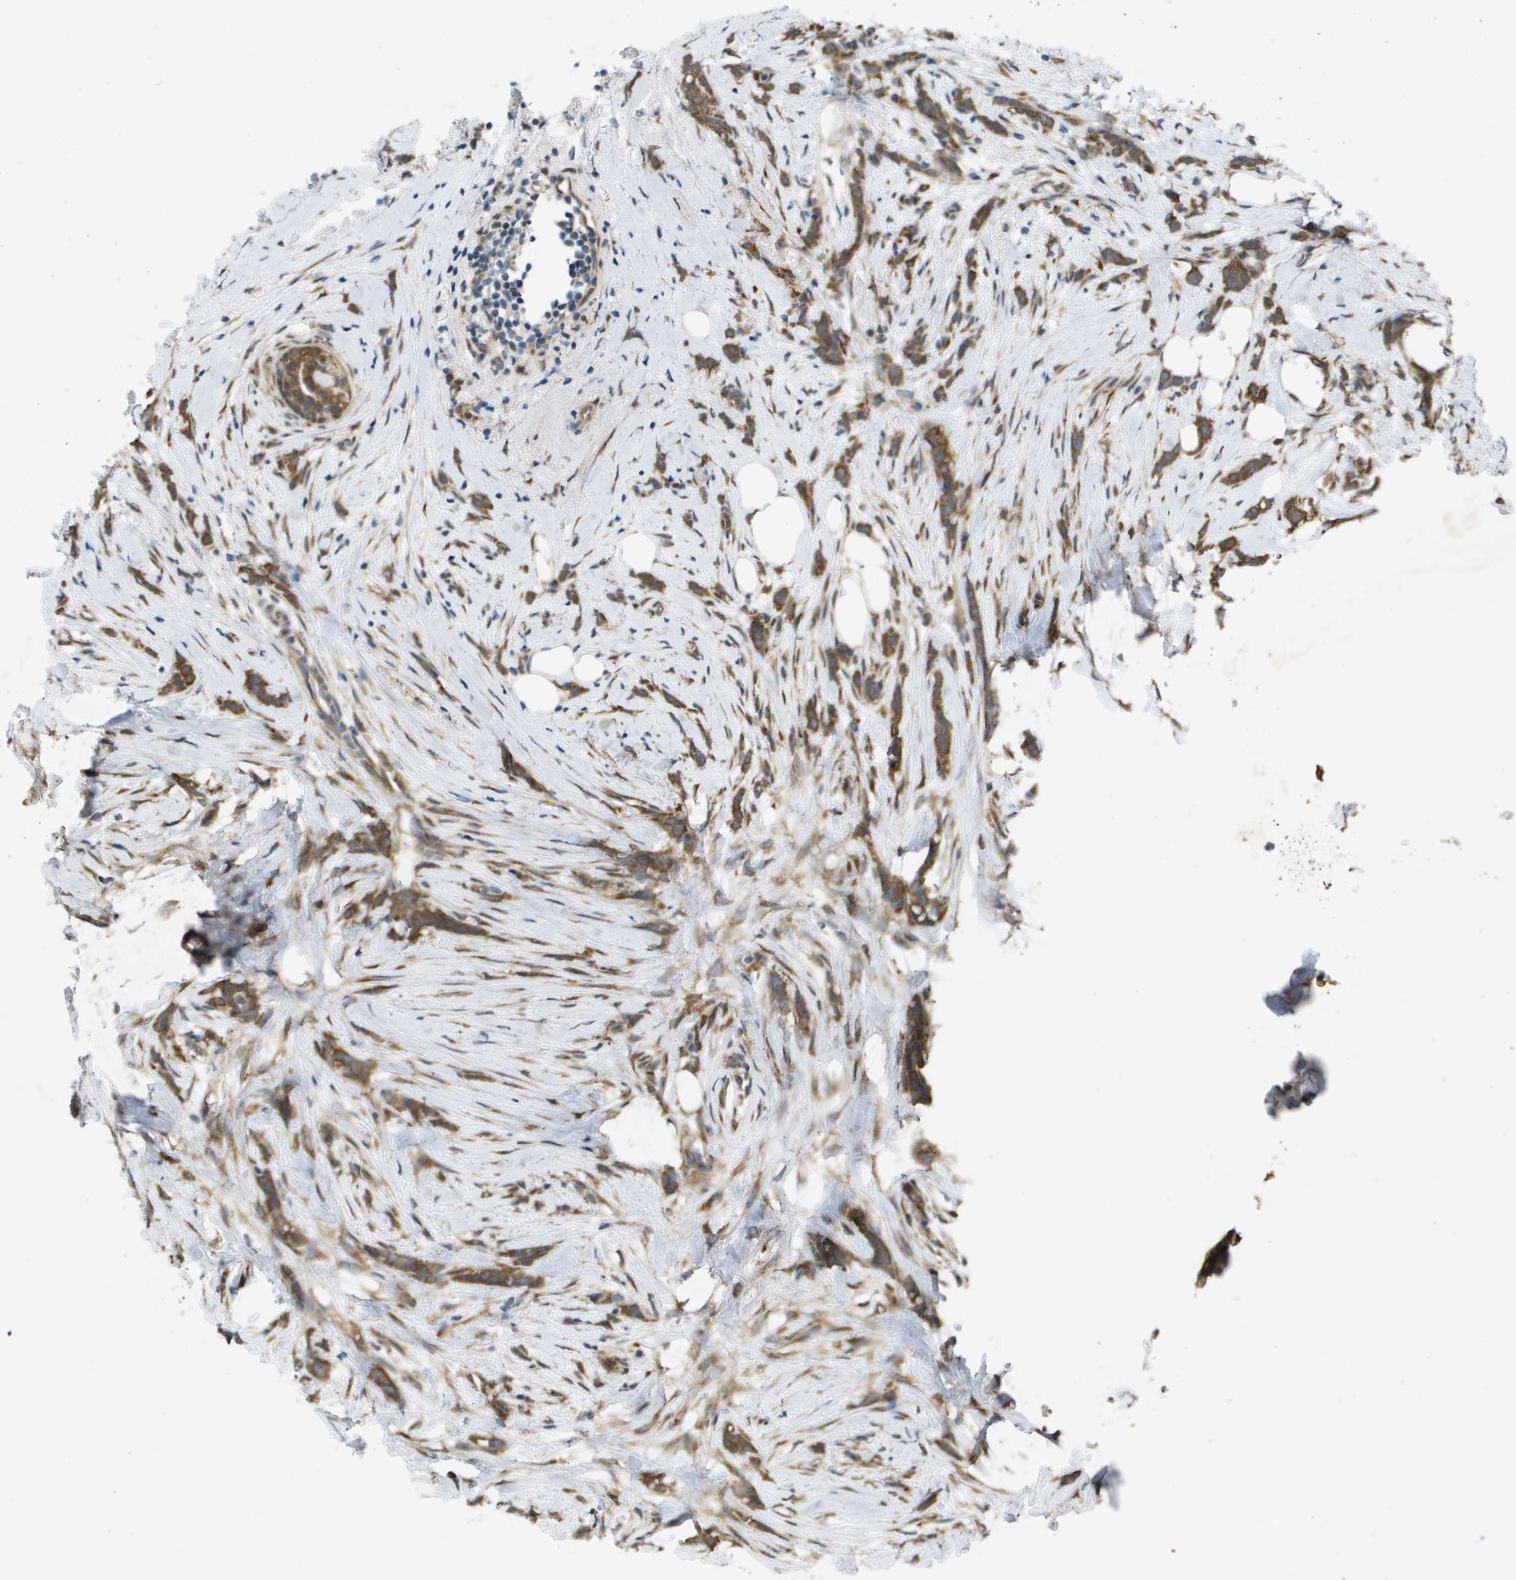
{"staining": {"intensity": "moderate", "quantity": ">75%", "location": "cytoplasmic/membranous"}, "tissue": "breast cancer", "cell_type": "Tumor cells", "image_type": "cancer", "snomed": [{"axis": "morphology", "description": "Lobular carcinoma, in situ"}, {"axis": "morphology", "description": "Lobular carcinoma"}, {"axis": "topography", "description": "Breast"}], "caption": "Protein staining of breast cancer tissue exhibits moderate cytoplasmic/membranous expression in about >75% of tumor cells.", "gene": "IFNLR1", "patient": {"sex": "female", "age": 41}}